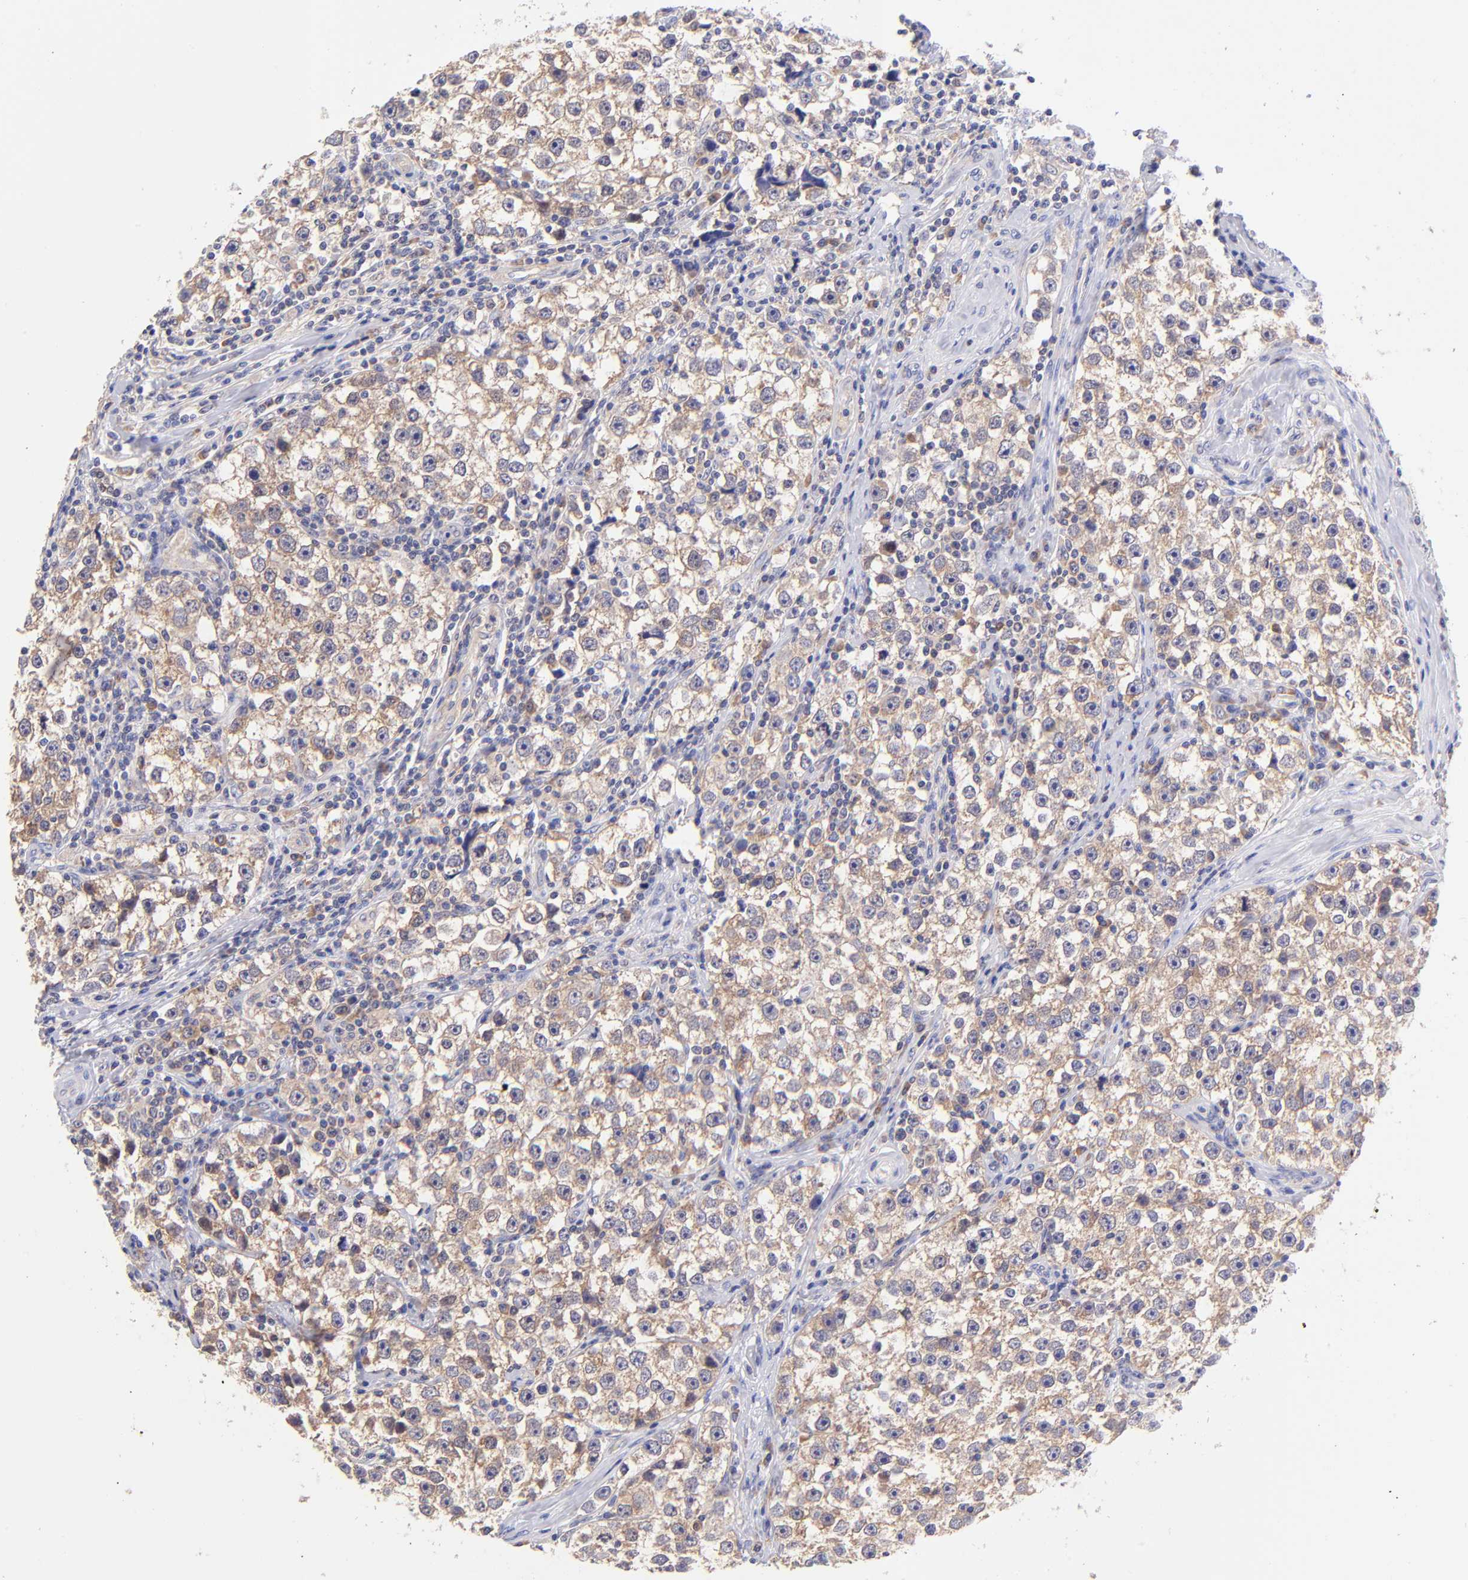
{"staining": {"intensity": "moderate", "quantity": ">75%", "location": "cytoplasmic/membranous"}, "tissue": "testis cancer", "cell_type": "Tumor cells", "image_type": "cancer", "snomed": [{"axis": "morphology", "description": "Seminoma, NOS"}, {"axis": "topography", "description": "Testis"}], "caption": "This is an image of IHC staining of testis cancer (seminoma), which shows moderate positivity in the cytoplasmic/membranous of tumor cells.", "gene": "RPL11", "patient": {"sex": "male", "age": 32}}